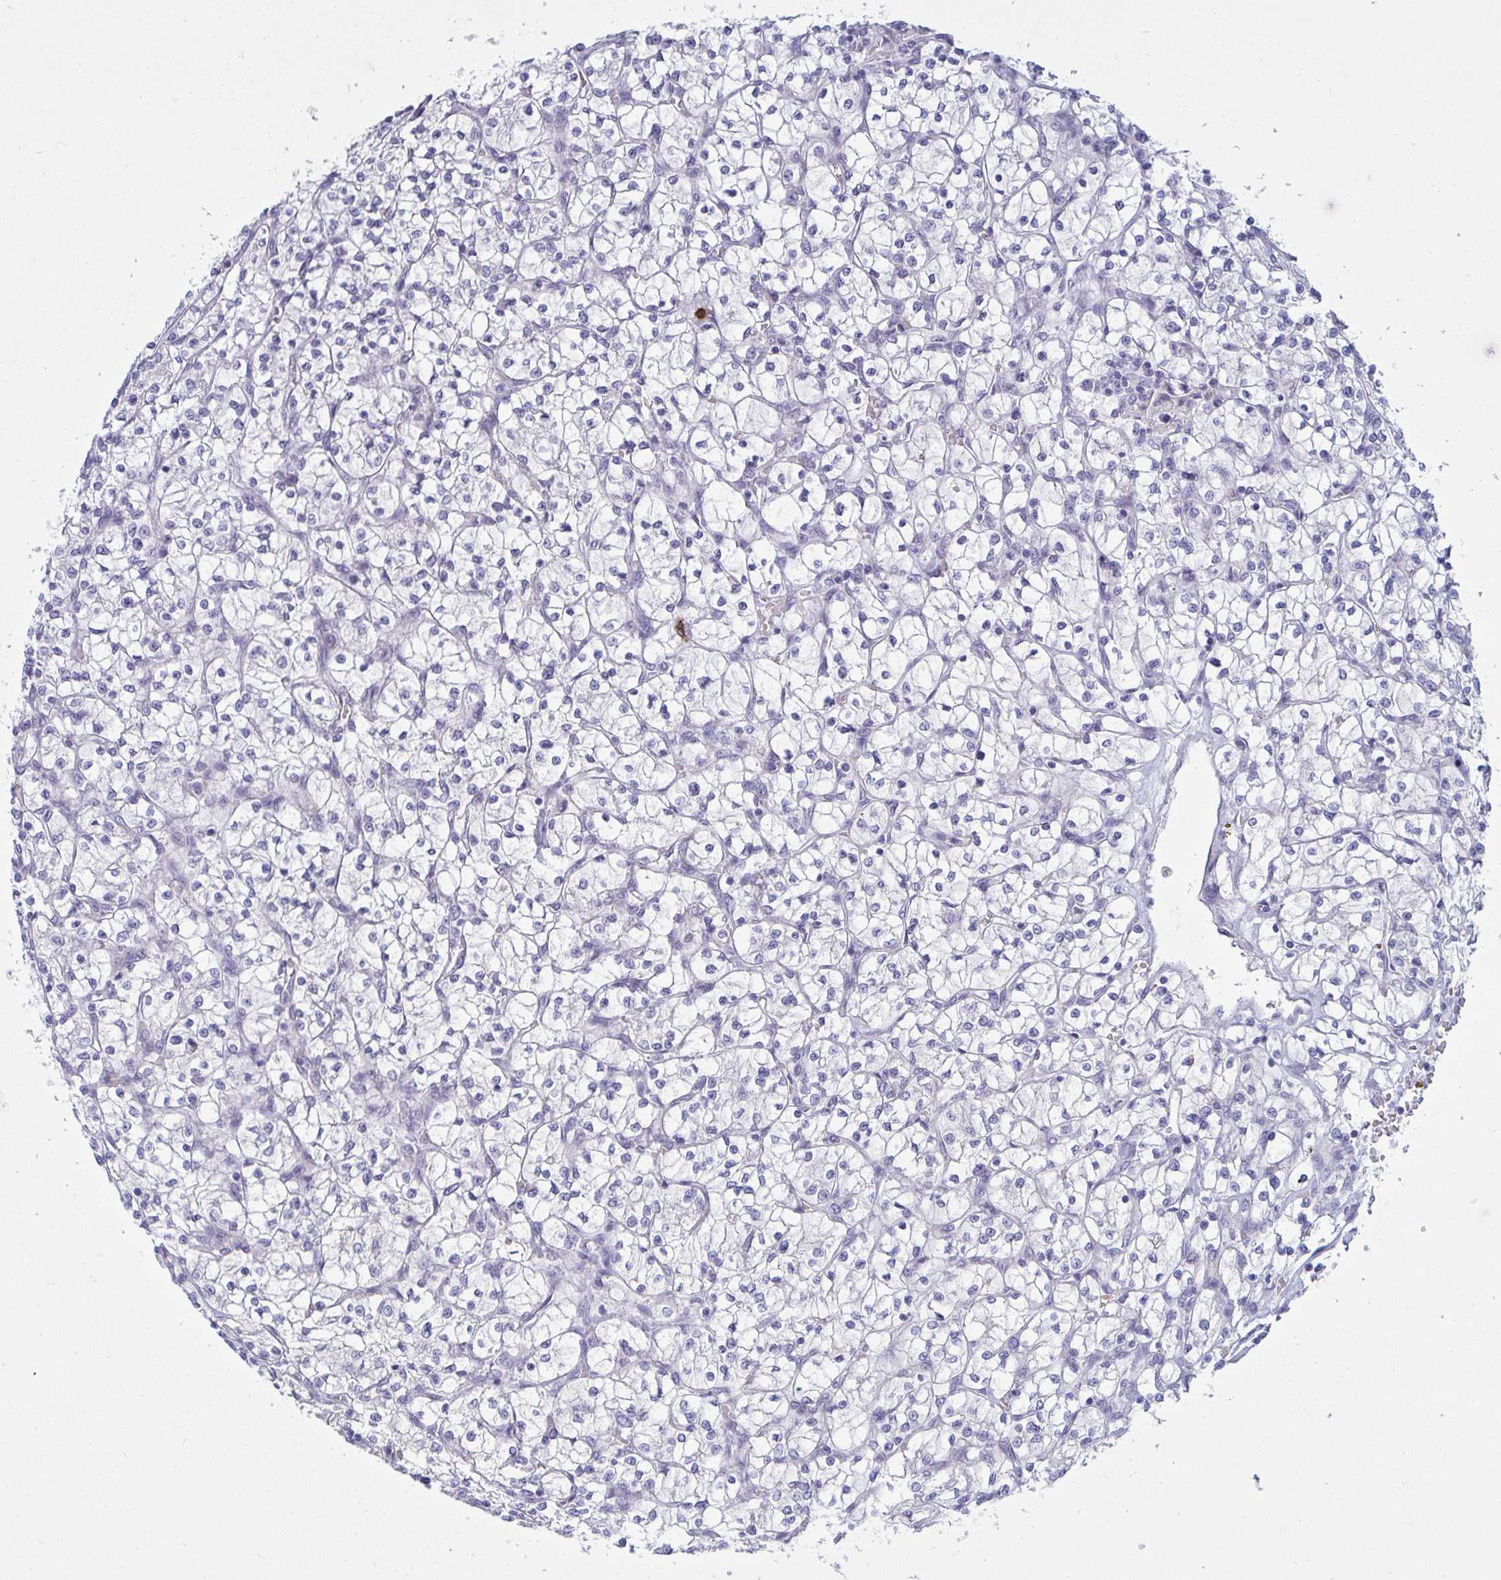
{"staining": {"intensity": "negative", "quantity": "none", "location": "none"}, "tissue": "renal cancer", "cell_type": "Tumor cells", "image_type": "cancer", "snomed": [{"axis": "morphology", "description": "Adenocarcinoma, NOS"}, {"axis": "topography", "description": "Kidney"}], "caption": "A high-resolution micrograph shows IHC staining of renal cancer, which exhibits no significant expression in tumor cells.", "gene": "TAS2R38", "patient": {"sex": "female", "age": 64}}